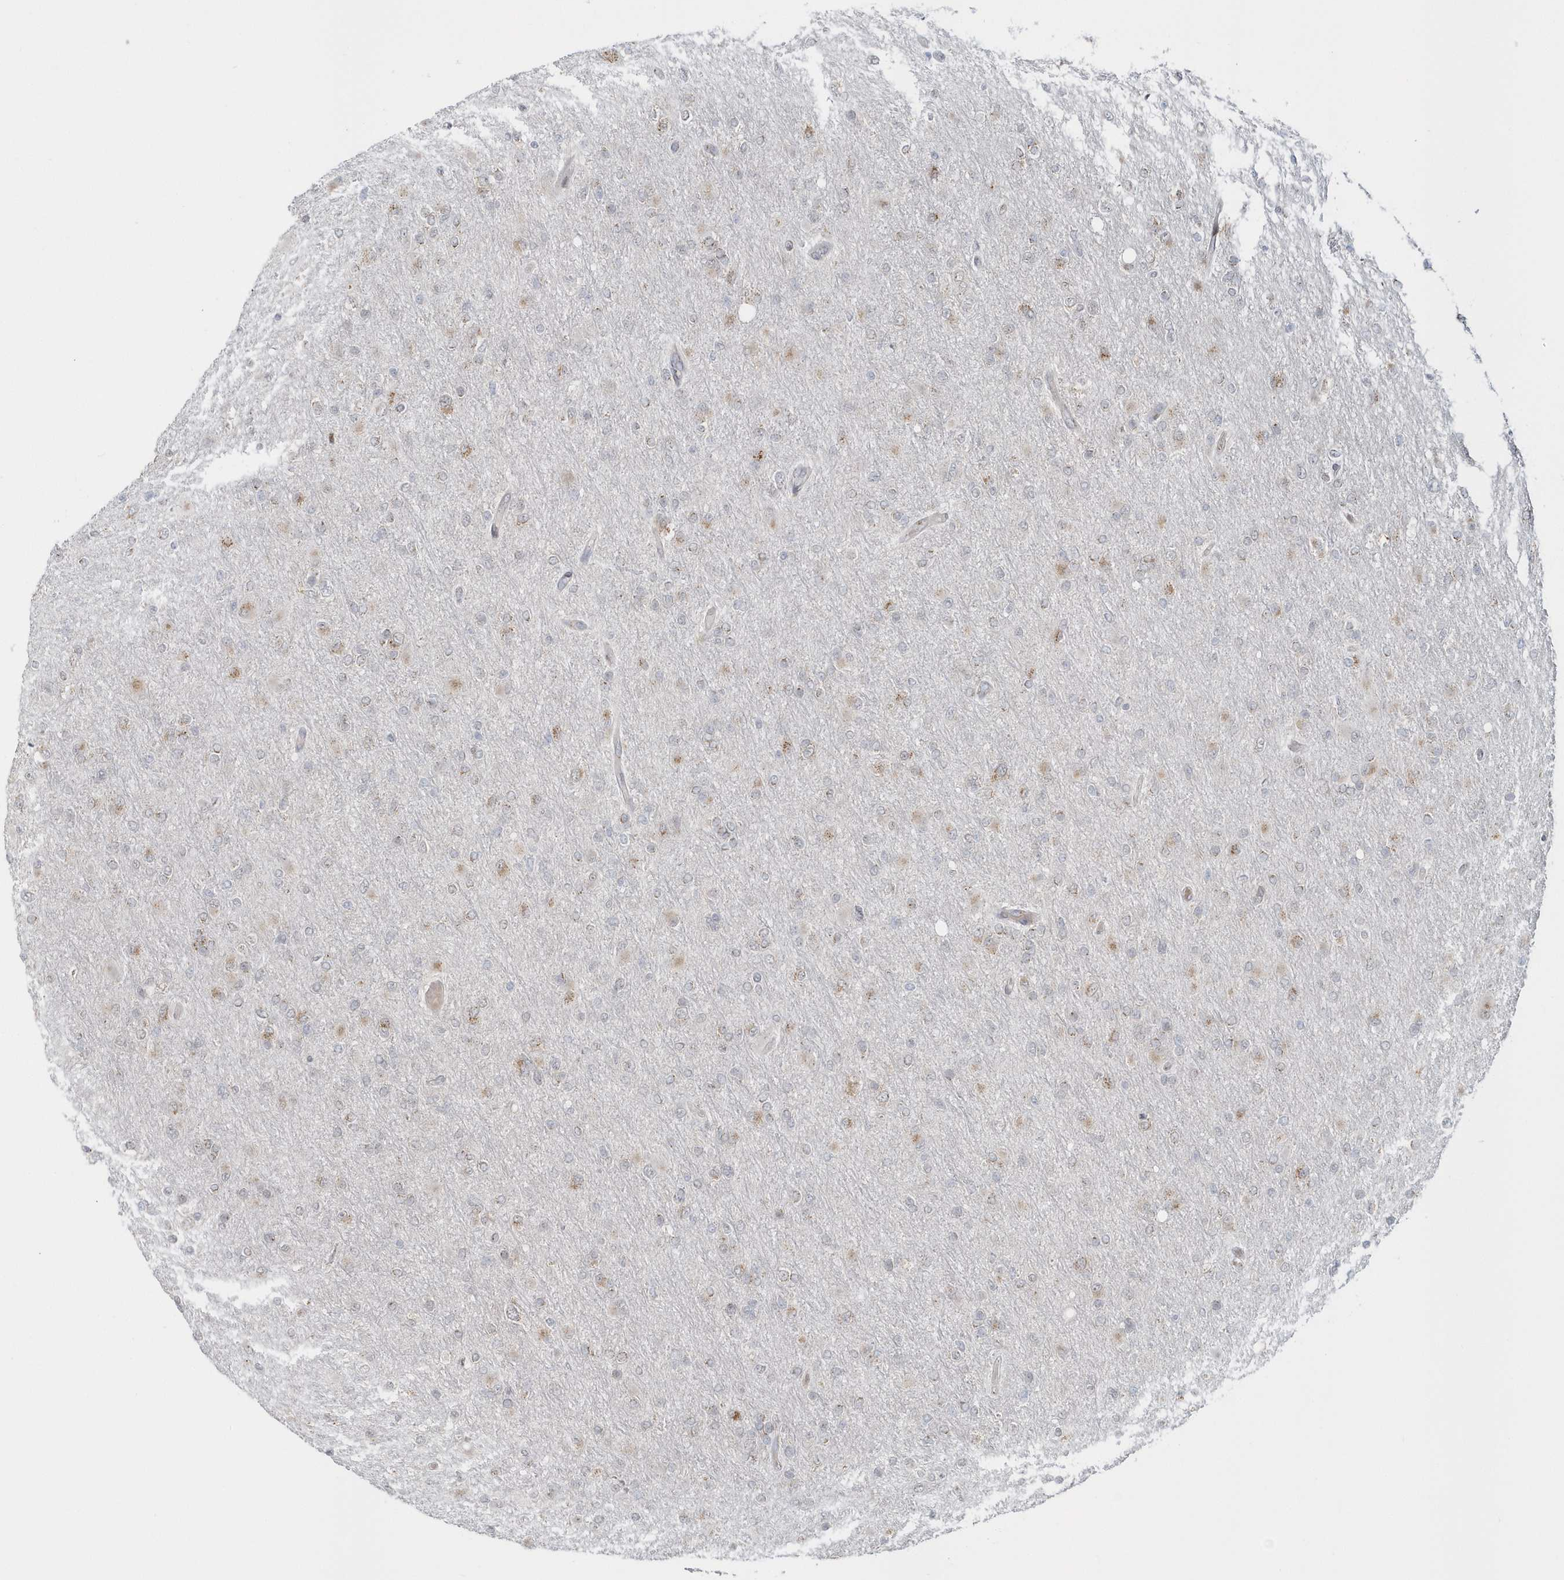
{"staining": {"intensity": "weak", "quantity": "<25%", "location": "cytoplasmic/membranous"}, "tissue": "glioma", "cell_type": "Tumor cells", "image_type": "cancer", "snomed": [{"axis": "morphology", "description": "Glioma, malignant, High grade"}, {"axis": "topography", "description": "Cerebral cortex"}], "caption": "Protein analysis of malignant glioma (high-grade) demonstrates no significant expression in tumor cells.", "gene": "DHFR", "patient": {"sex": "female", "age": 36}}